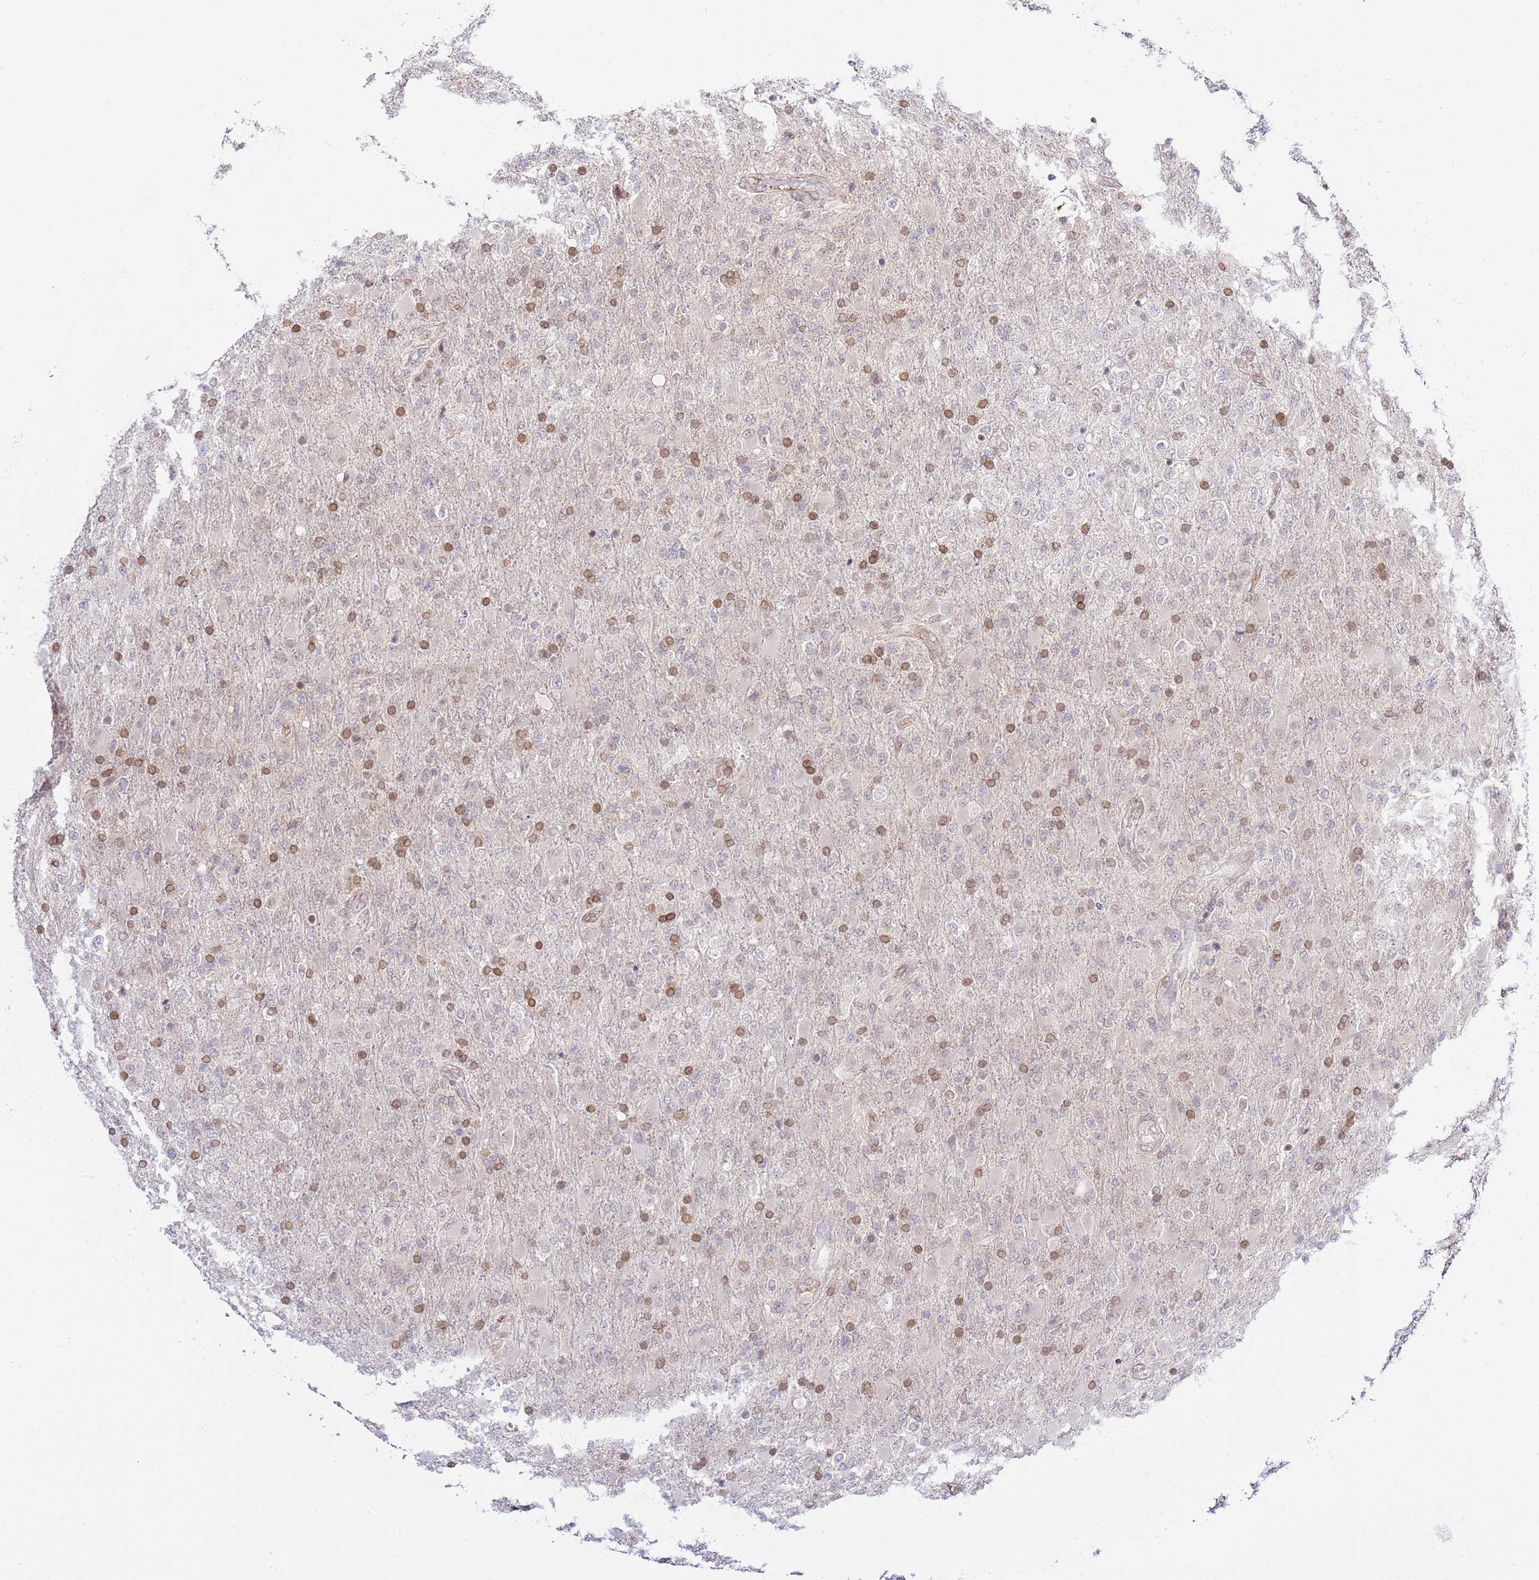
{"staining": {"intensity": "moderate", "quantity": "<25%", "location": "nuclear"}, "tissue": "glioma", "cell_type": "Tumor cells", "image_type": "cancer", "snomed": [{"axis": "morphology", "description": "Glioma, malignant, Low grade"}, {"axis": "topography", "description": "Brain"}], "caption": "The histopathology image exhibits a brown stain indicating the presence of a protein in the nuclear of tumor cells in malignant glioma (low-grade).", "gene": "TRIM37", "patient": {"sex": "male", "age": 65}}